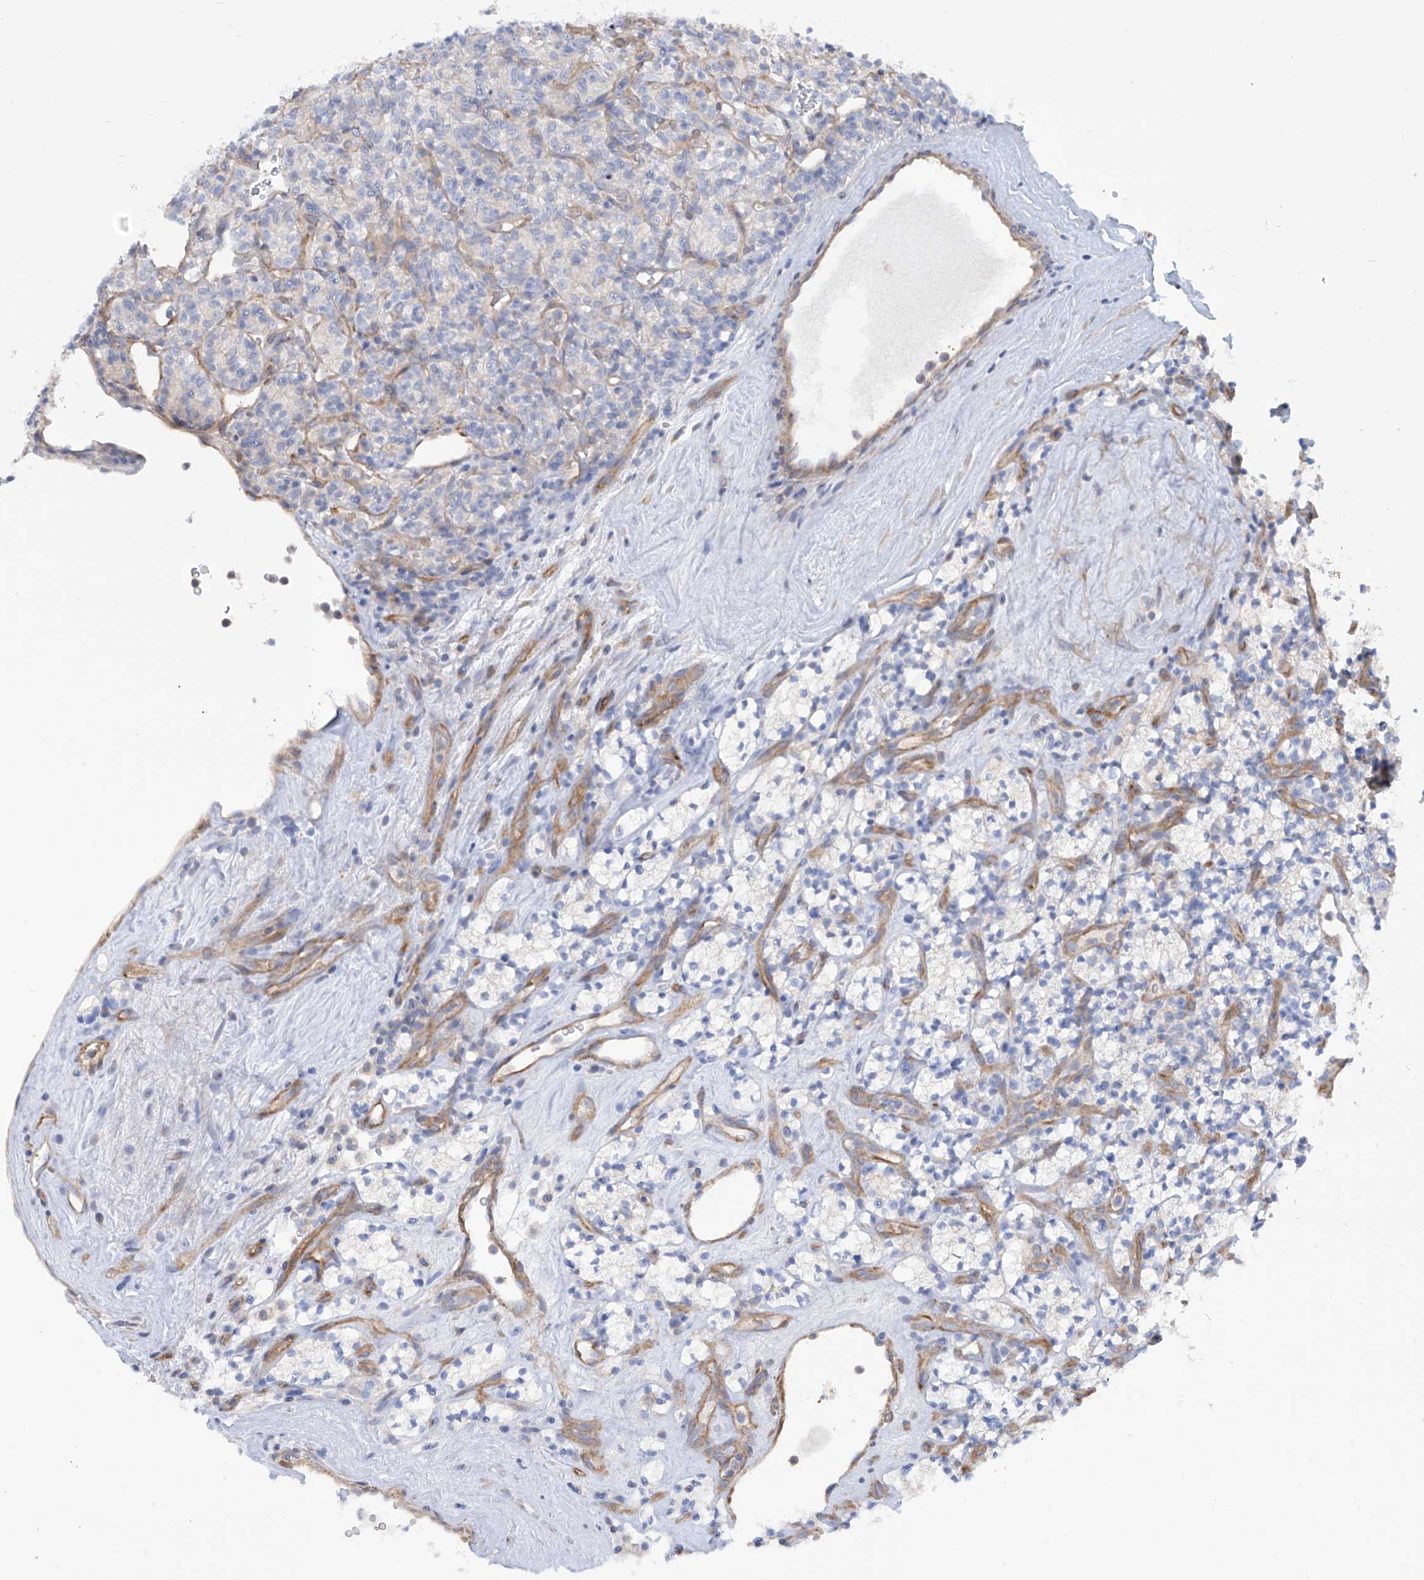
{"staining": {"intensity": "negative", "quantity": "none", "location": "none"}, "tissue": "renal cancer", "cell_type": "Tumor cells", "image_type": "cancer", "snomed": [{"axis": "morphology", "description": "Adenocarcinoma, NOS"}, {"axis": "topography", "description": "Kidney"}], "caption": "Immunohistochemistry histopathology image of renal adenocarcinoma stained for a protein (brown), which shows no positivity in tumor cells.", "gene": "TMEM209", "patient": {"sex": "male", "age": 77}}